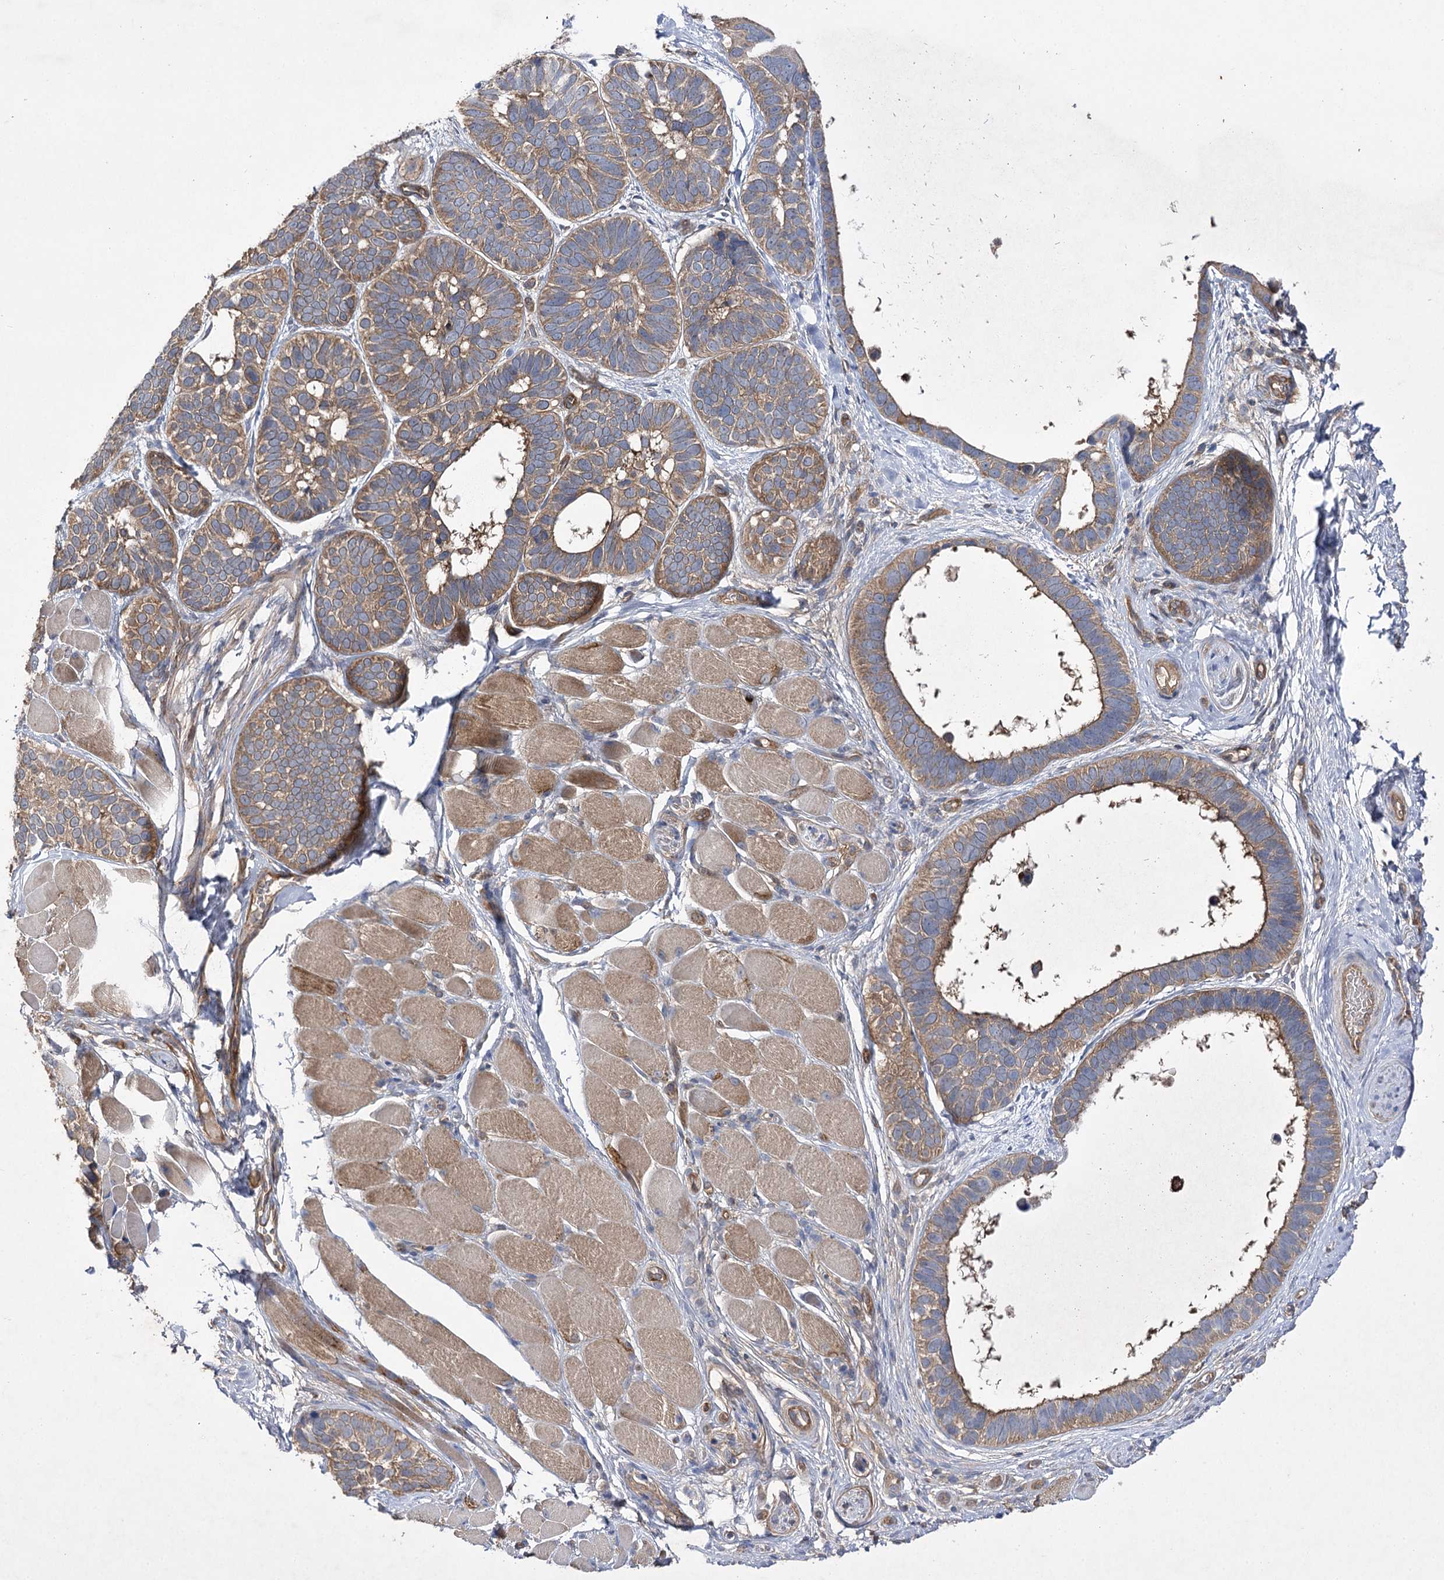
{"staining": {"intensity": "moderate", "quantity": ">75%", "location": "cytoplasmic/membranous"}, "tissue": "skin cancer", "cell_type": "Tumor cells", "image_type": "cancer", "snomed": [{"axis": "morphology", "description": "Basal cell carcinoma"}, {"axis": "topography", "description": "Skin"}], "caption": "Immunohistochemistry (IHC) (DAB) staining of human skin basal cell carcinoma reveals moderate cytoplasmic/membranous protein positivity in approximately >75% of tumor cells. (DAB (3,3'-diaminobenzidine) = brown stain, brightfield microscopy at high magnification).", "gene": "BCR", "patient": {"sex": "male", "age": 62}}